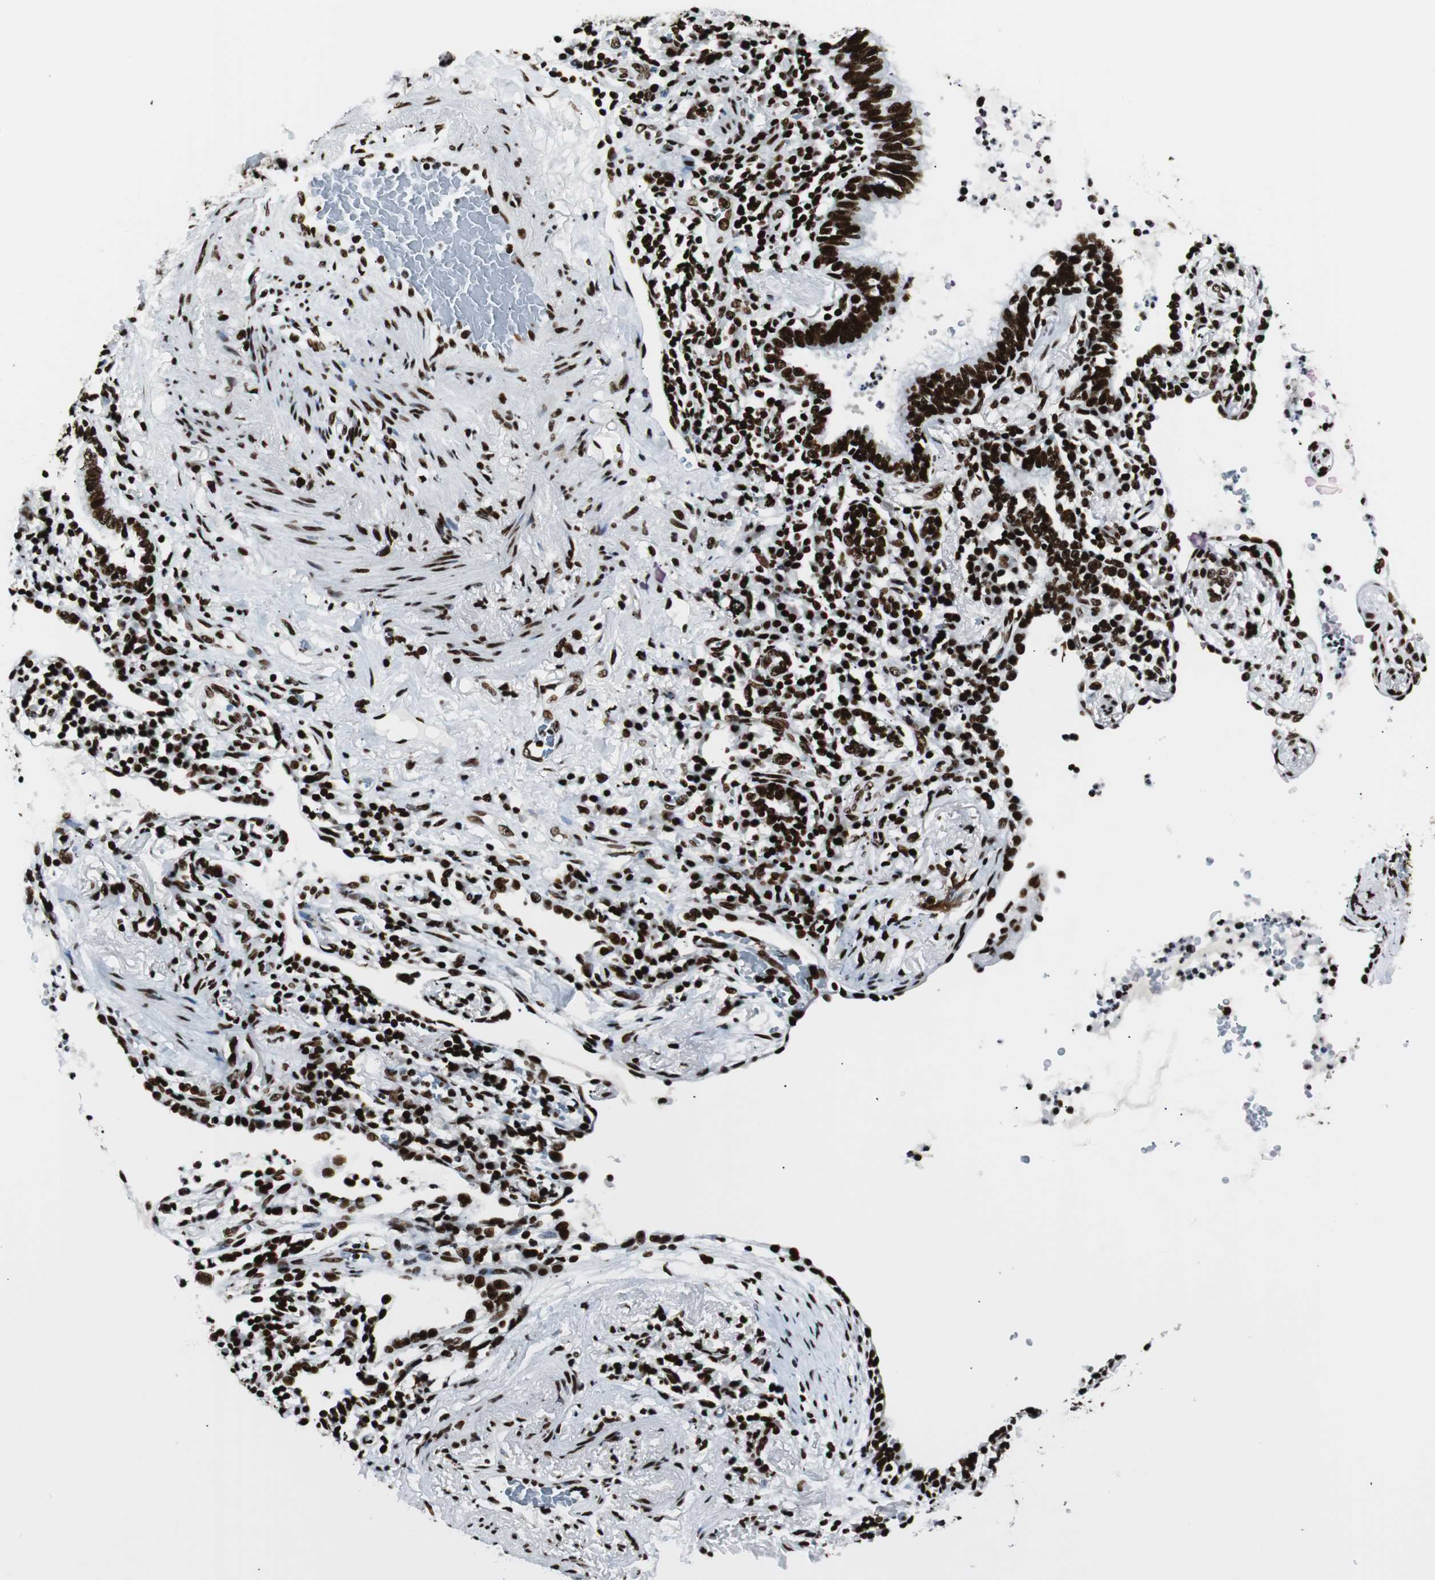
{"staining": {"intensity": "strong", "quantity": ">75%", "location": "nuclear"}, "tissue": "lung cancer", "cell_type": "Tumor cells", "image_type": "cancer", "snomed": [{"axis": "morphology", "description": "Adenocarcinoma, NOS"}, {"axis": "topography", "description": "Lung"}], "caption": "Strong nuclear expression is identified in about >75% of tumor cells in lung cancer.", "gene": "NCL", "patient": {"sex": "female", "age": 70}}